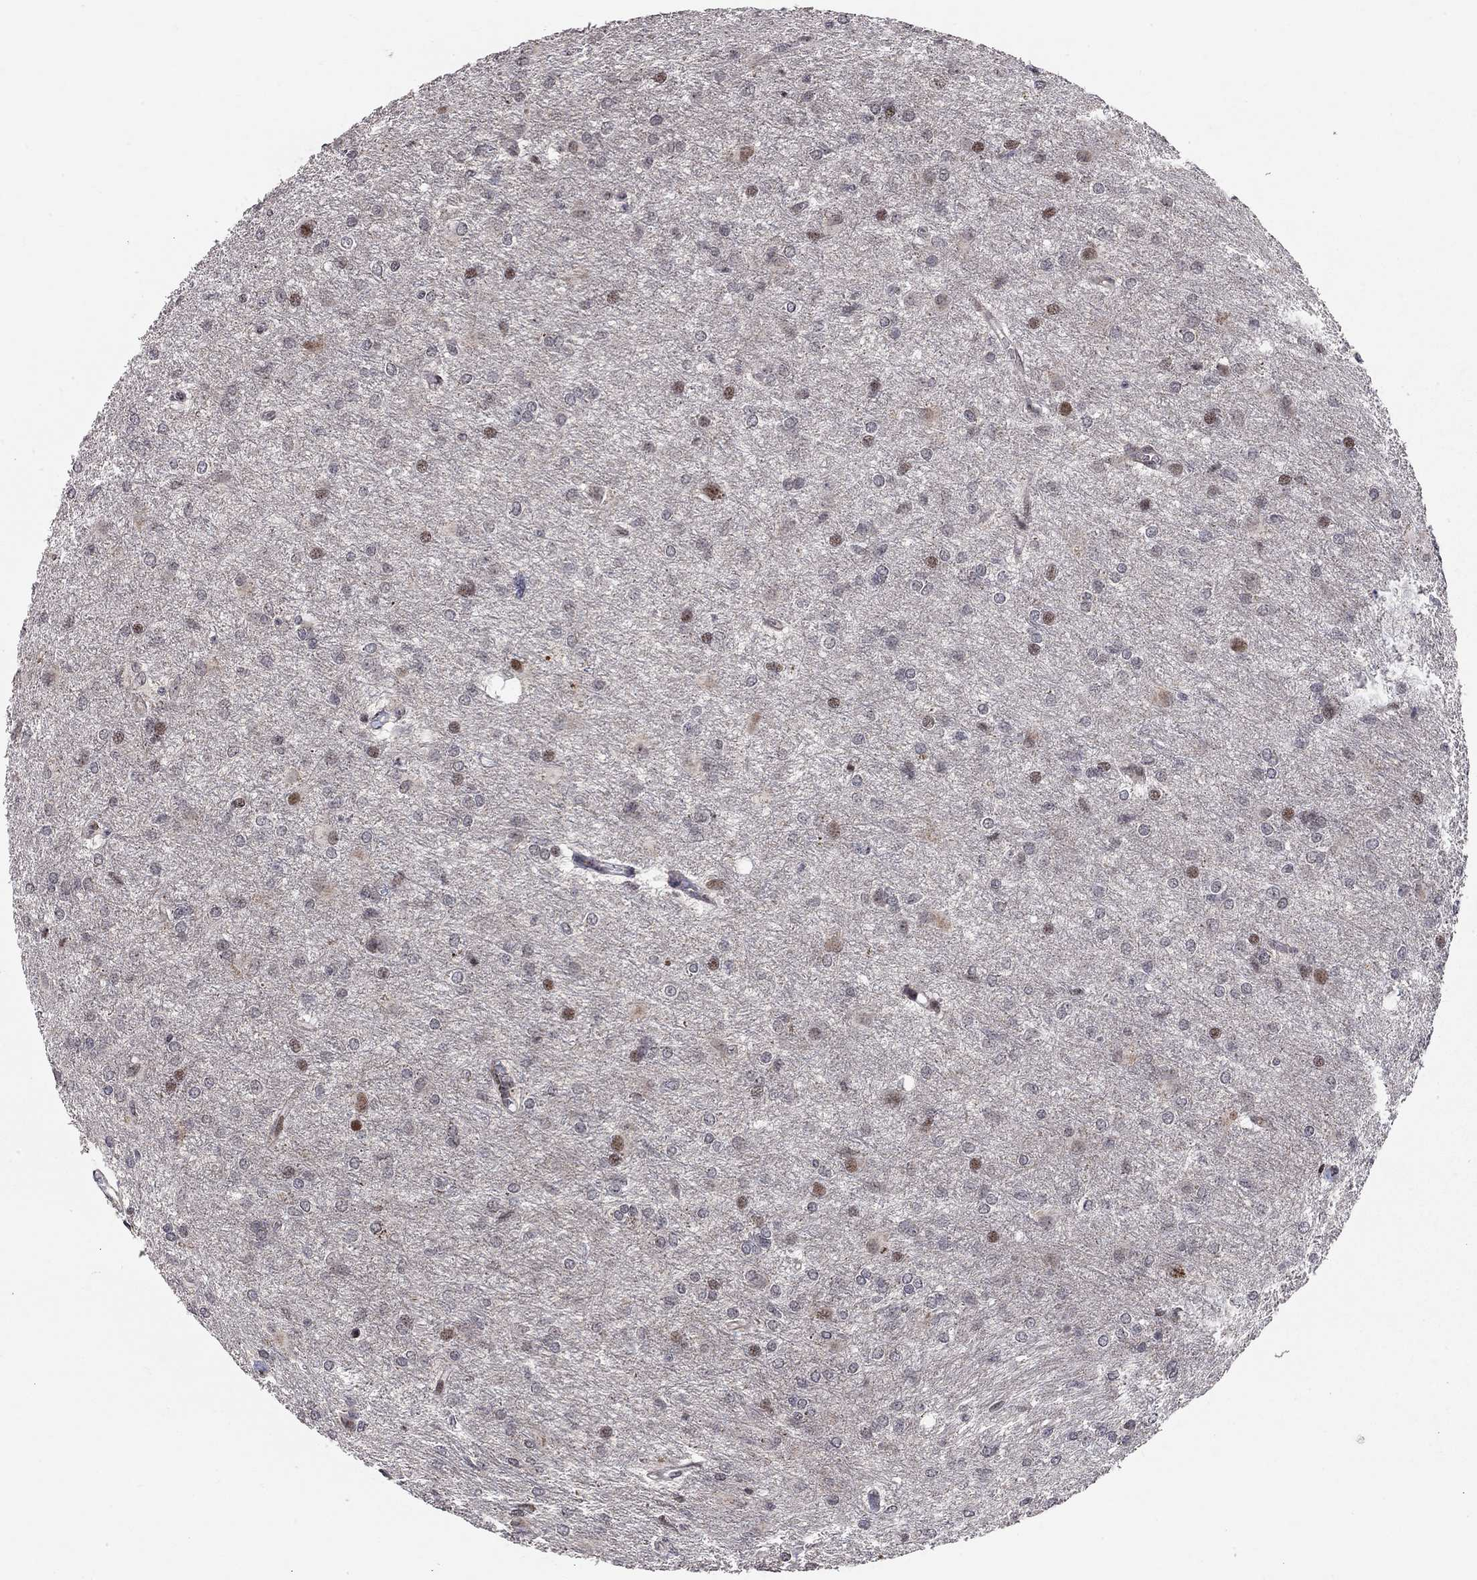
{"staining": {"intensity": "weak", "quantity": "<25%", "location": "nuclear"}, "tissue": "glioma", "cell_type": "Tumor cells", "image_type": "cancer", "snomed": [{"axis": "morphology", "description": "Glioma, malignant, High grade"}, {"axis": "topography", "description": "Brain"}], "caption": "Immunohistochemistry micrograph of neoplastic tissue: human glioma stained with DAB (3,3'-diaminobenzidine) displays no significant protein expression in tumor cells.", "gene": "HDAC3", "patient": {"sex": "male", "age": 68}}